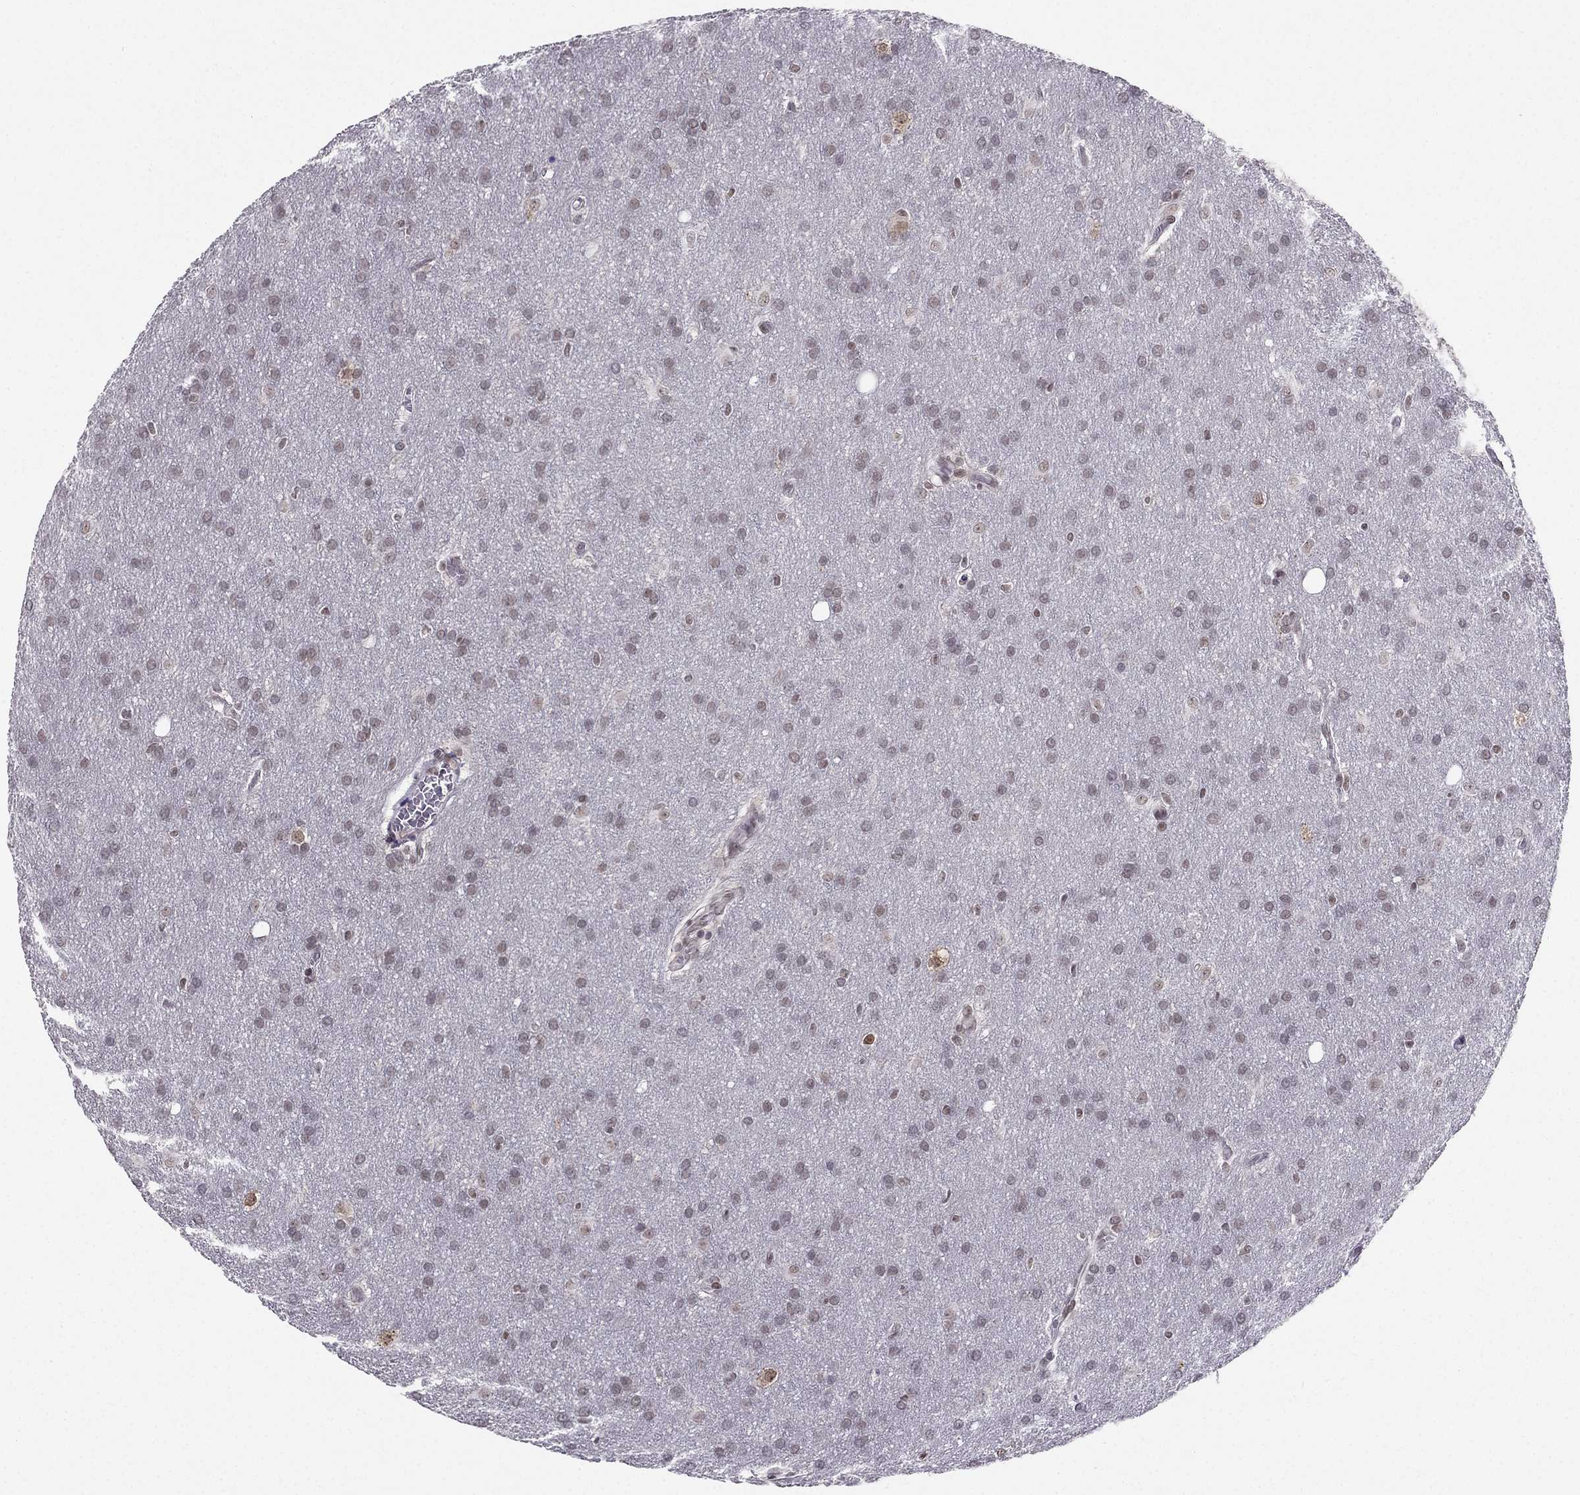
{"staining": {"intensity": "negative", "quantity": "none", "location": "none"}, "tissue": "glioma", "cell_type": "Tumor cells", "image_type": "cancer", "snomed": [{"axis": "morphology", "description": "Glioma, malignant, Low grade"}, {"axis": "topography", "description": "Brain"}], "caption": "Micrograph shows no protein staining in tumor cells of glioma tissue. (Stains: DAB (3,3'-diaminobenzidine) IHC with hematoxylin counter stain, Microscopy: brightfield microscopy at high magnification).", "gene": "RPRD2", "patient": {"sex": "female", "age": 32}}